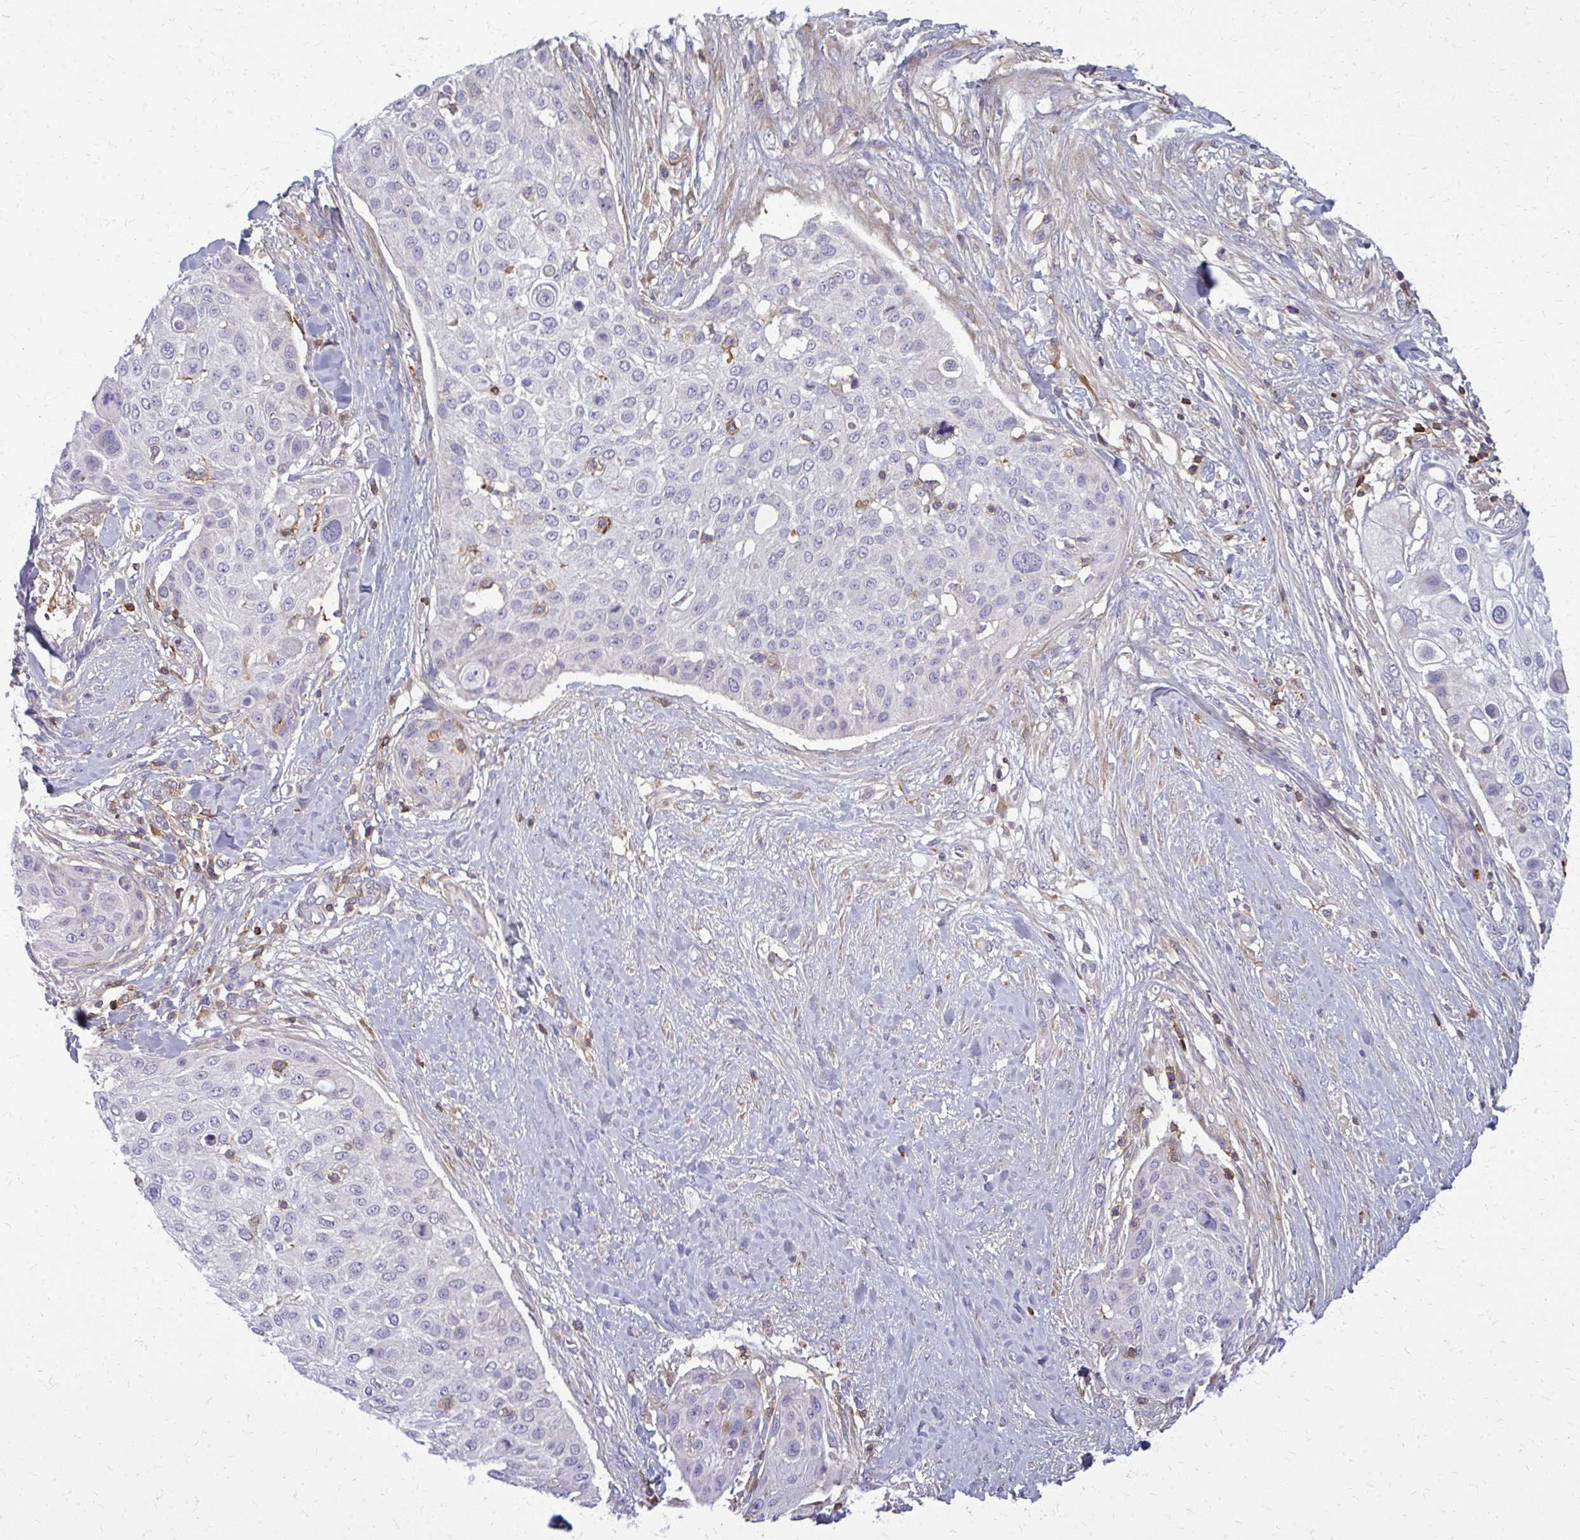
{"staining": {"intensity": "negative", "quantity": "none", "location": "none"}, "tissue": "skin cancer", "cell_type": "Tumor cells", "image_type": "cancer", "snomed": [{"axis": "morphology", "description": "Squamous cell carcinoma, NOS"}, {"axis": "topography", "description": "Skin"}], "caption": "Skin cancer (squamous cell carcinoma) was stained to show a protein in brown. There is no significant positivity in tumor cells.", "gene": "AP5M1", "patient": {"sex": "female", "age": 87}}